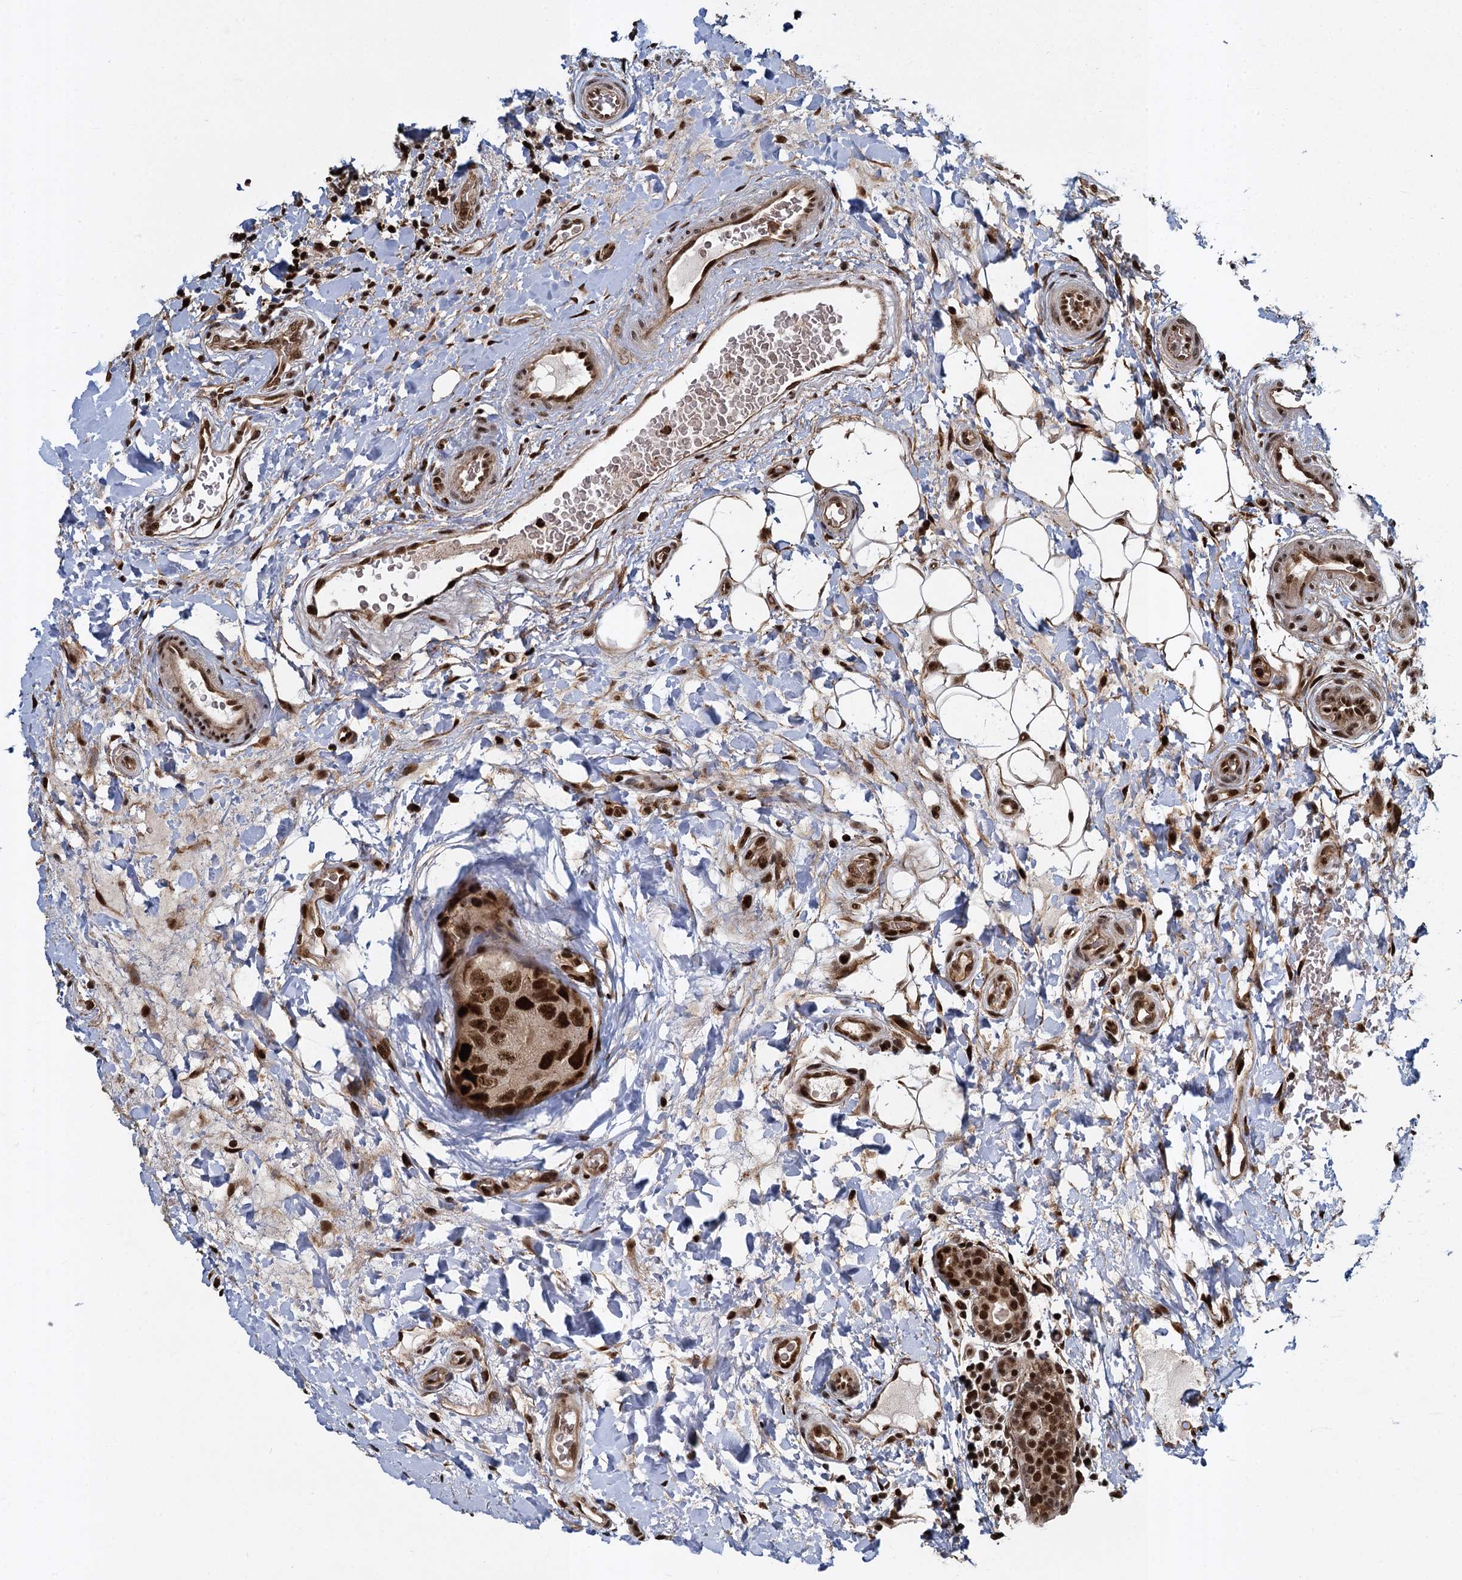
{"staining": {"intensity": "strong", "quantity": ">75%", "location": "nuclear"}, "tissue": "breast cancer", "cell_type": "Tumor cells", "image_type": "cancer", "snomed": [{"axis": "morphology", "description": "Normal tissue, NOS"}, {"axis": "morphology", "description": "Duct carcinoma"}, {"axis": "topography", "description": "Breast"}], "caption": "Immunohistochemistry (IHC) (DAB (3,3'-diaminobenzidine)) staining of breast cancer reveals strong nuclear protein expression in about >75% of tumor cells.", "gene": "ANKRD49", "patient": {"sex": "female", "age": 62}}